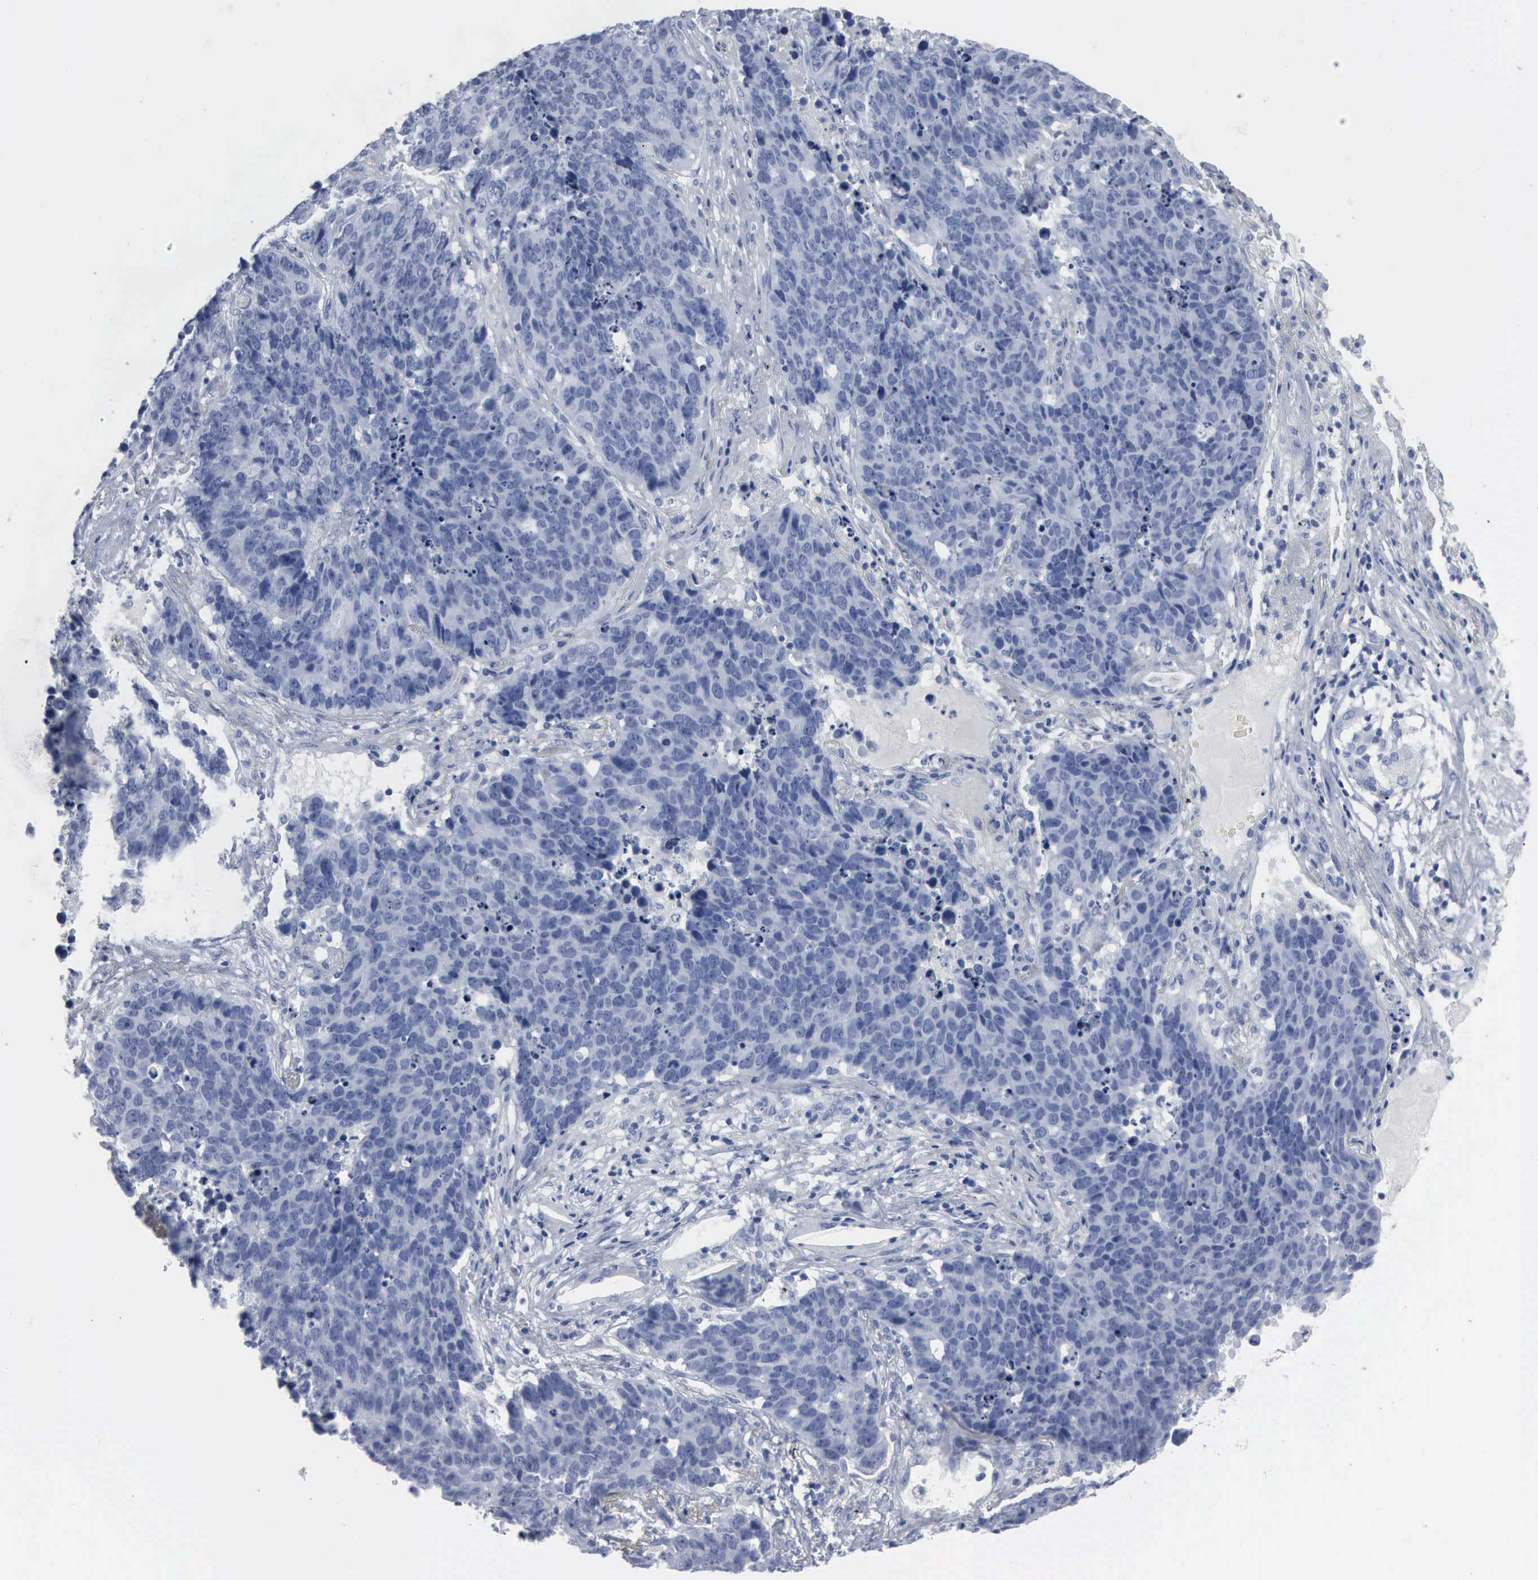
{"staining": {"intensity": "negative", "quantity": "none", "location": "none"}, "tissue": "lung cancer", "cell_type": "Tumor cells", "image_type": "cancer", "snomed": [{"axis": "morphology", "description": "Carcinoid, malignant, NOS"}, {"axis": "topography", "description": "Lung"}], "caption": "Tumor cells show no significant protein expression in lung cancer (carcinoid (malignant)). (DAB immunohistochemistry visualized using brightfield microscopy, high magnification).", "gene": "DMD", "patient": {"sex": "male", "age": 60}}